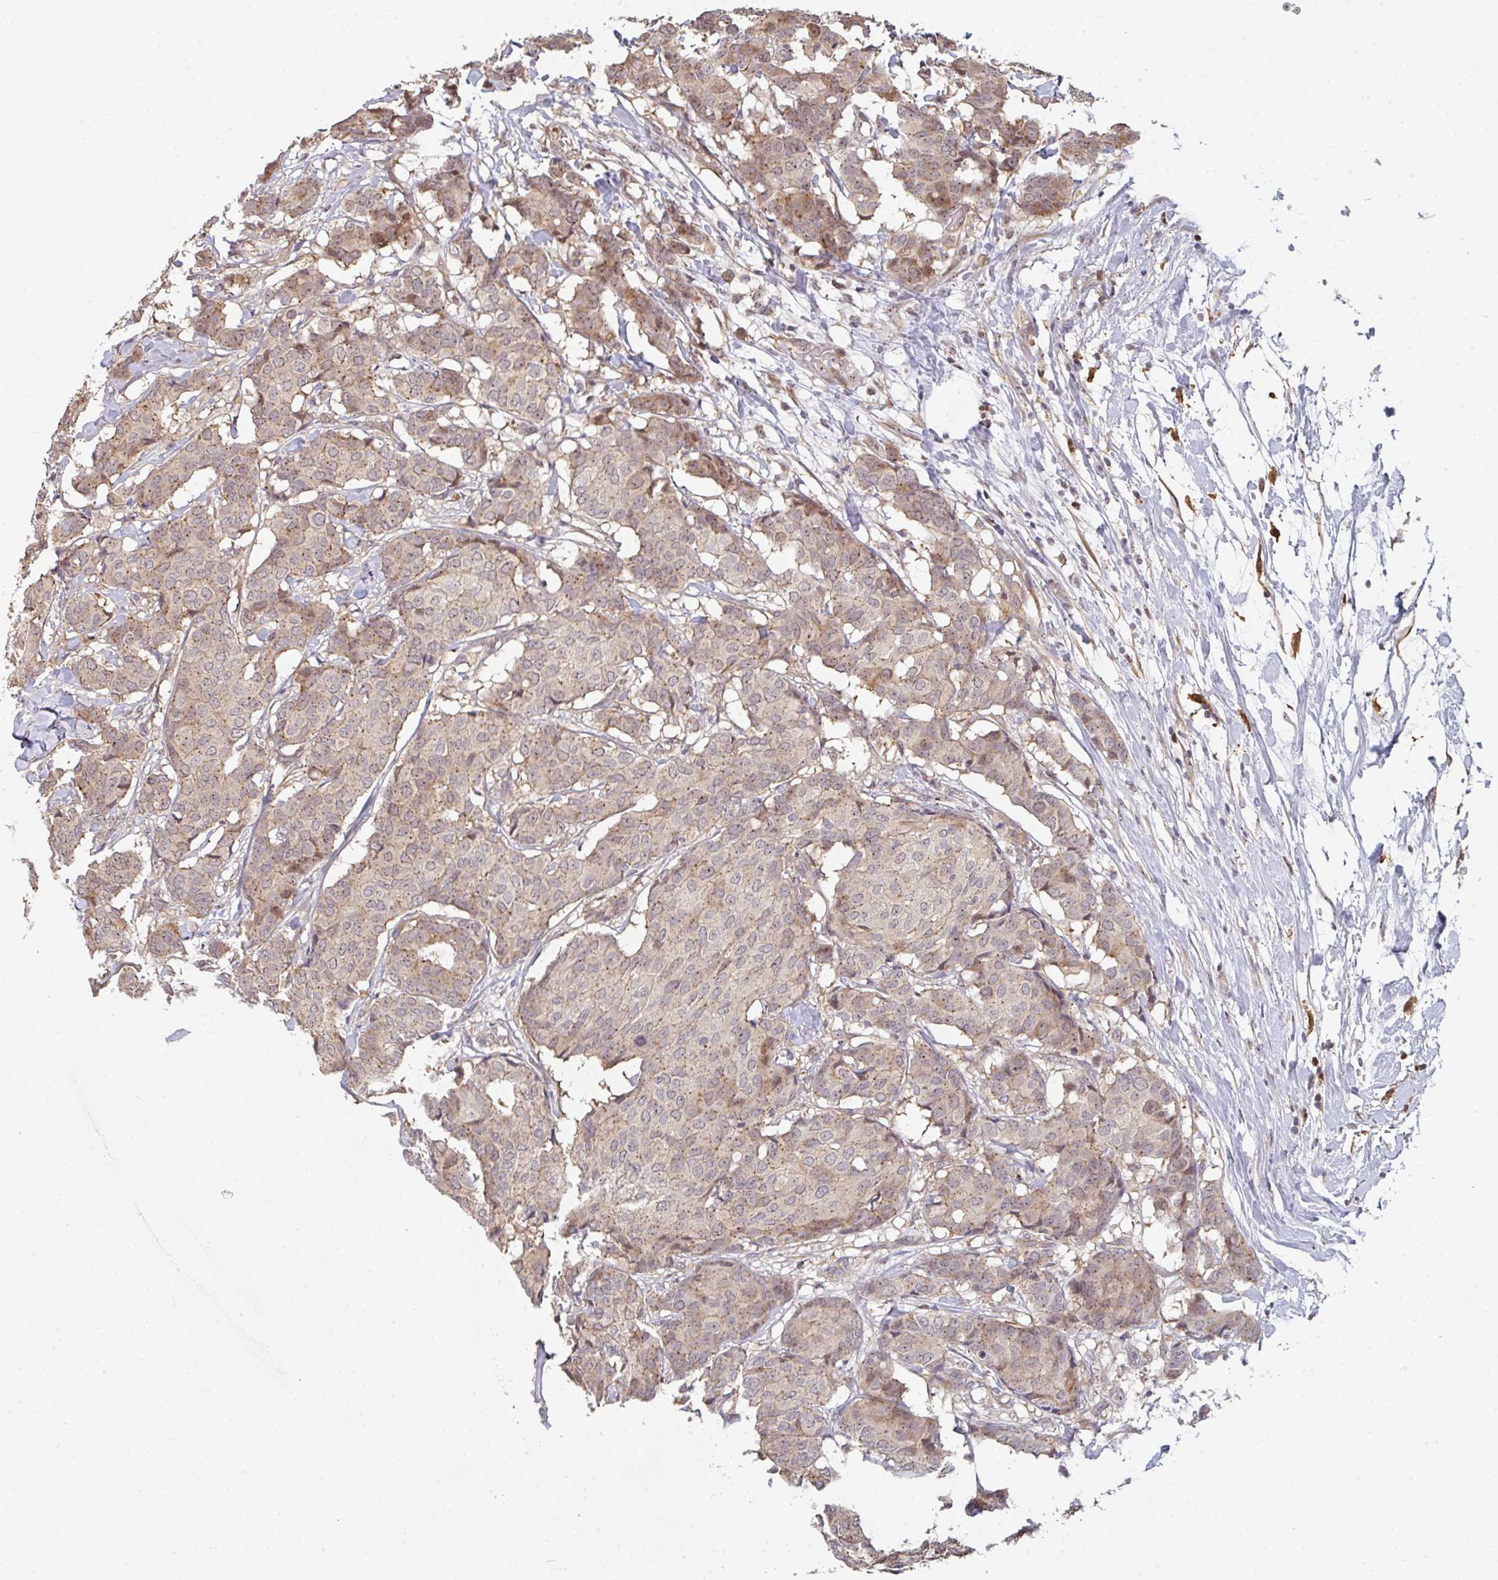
{"staining": {"intensity": "weak", "quantity": "25%-75%", "location": "cytoplasmic/membranous"}, "tissue": "breast cancer", "cell_type": "Tumor cells", "image_type": "cancer", "snomed": [{"axis": "morphology", "description": "Duct carcinoma"}, {"axis": "topography", "description": "Breast"}], "caption": "A brown stain labels weak cytoplasmic/membranous staining of a protein in human breast cancer tumor cells.", "gene": "SIMC1", "patient": {"sex": "female", "age": 75}}